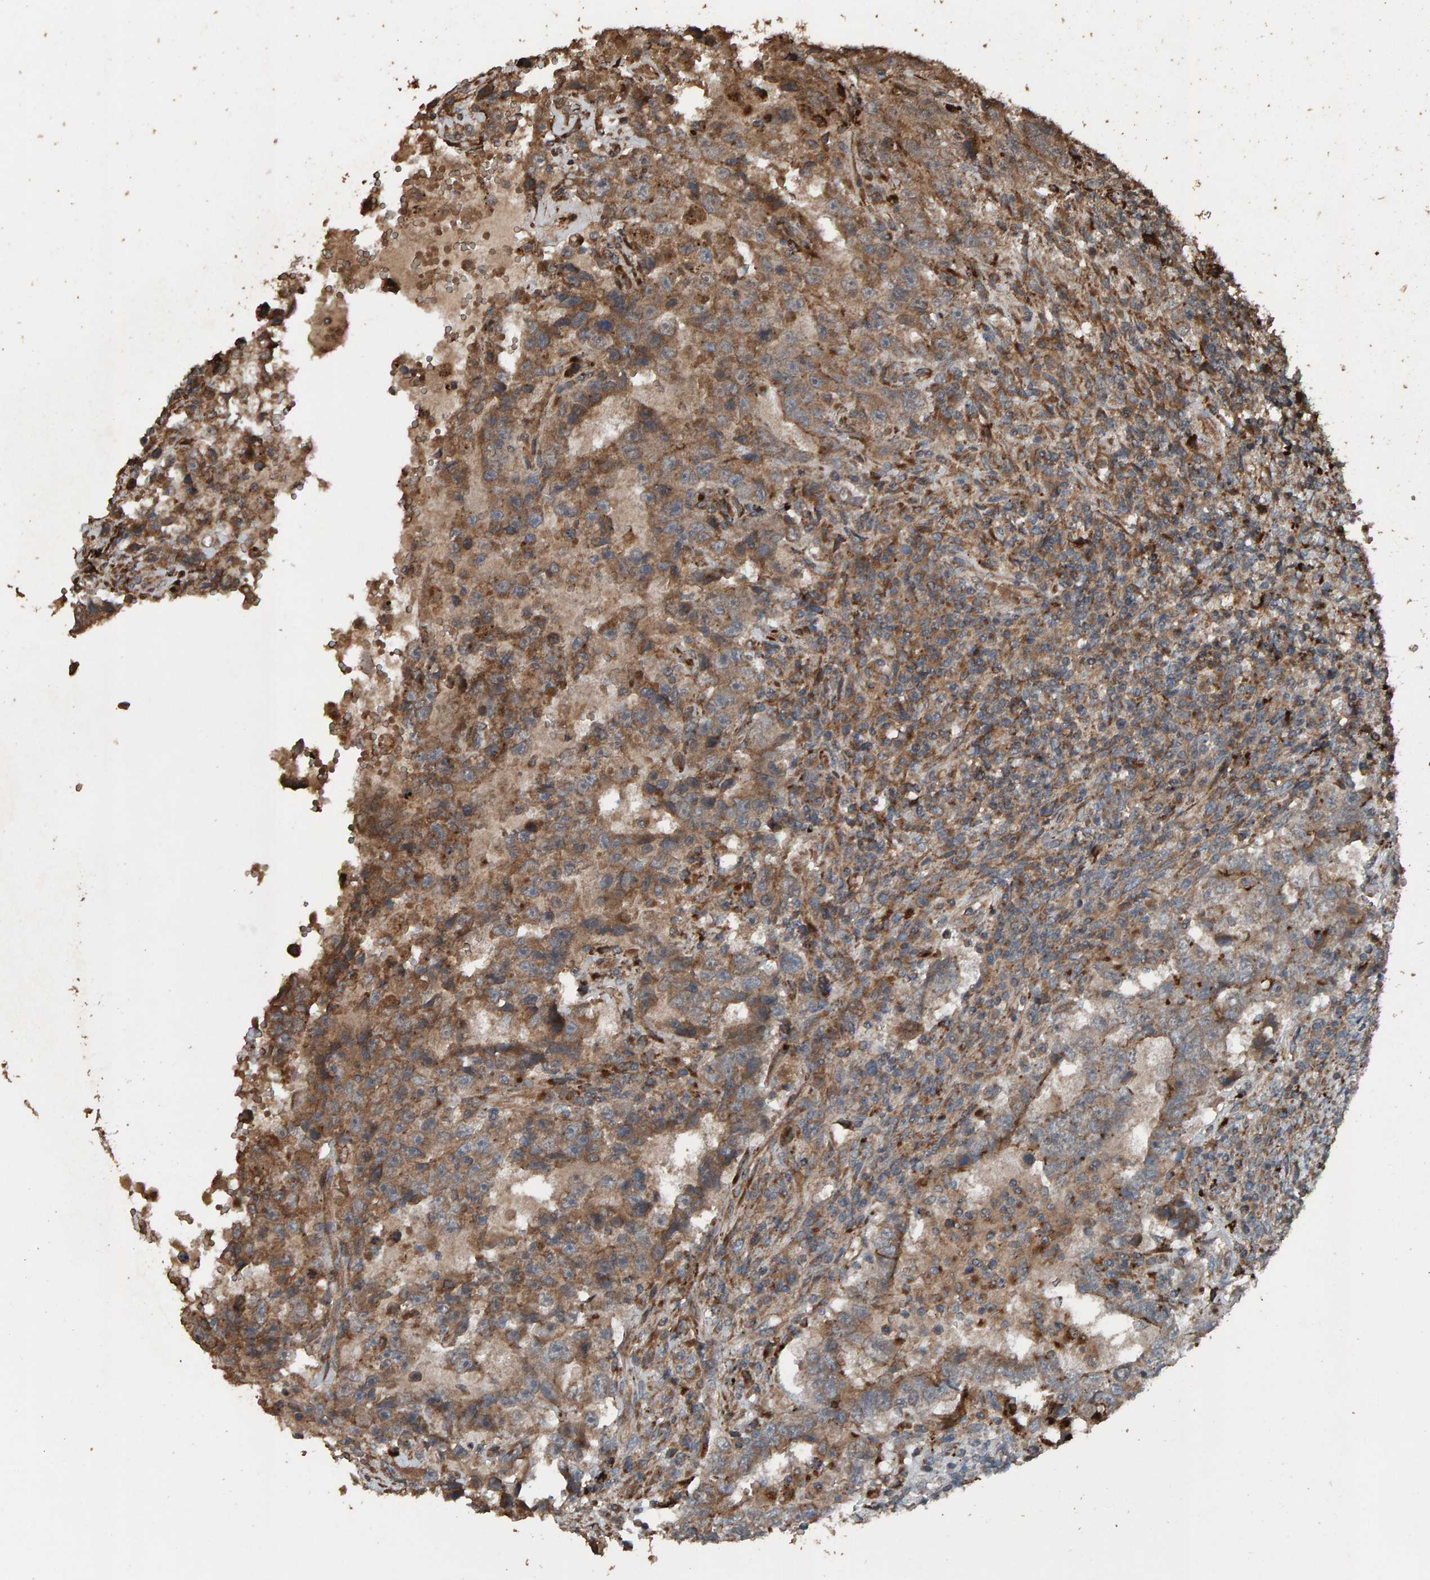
{"staining": {"intensity": "moderate", "quantity": ">75%", "location": "cytoplasmic/membranous"}, "tissue": "testis cancer", "cell_type": "Tumor cells", "image_type": "cancer", "snomed": [{"axis": "morphology", "description": "Carcinoma, Embryonal, NOS"}, {"axis": "topography", "description": "Testis"}], "caption": "A medium amount of moderate cytoplasmic/membranous expression is present in about >75% of tumor cells in embryonal carcinoma (testis) tissue. The staining was performed using DAB (3,3'-diaminobenzidine), with brown indicating positive protein expression. Nuclei are stained blue with hematoxylin.", "gene": "DUS1L", "patient": {"sex": "male", "age": 26}}